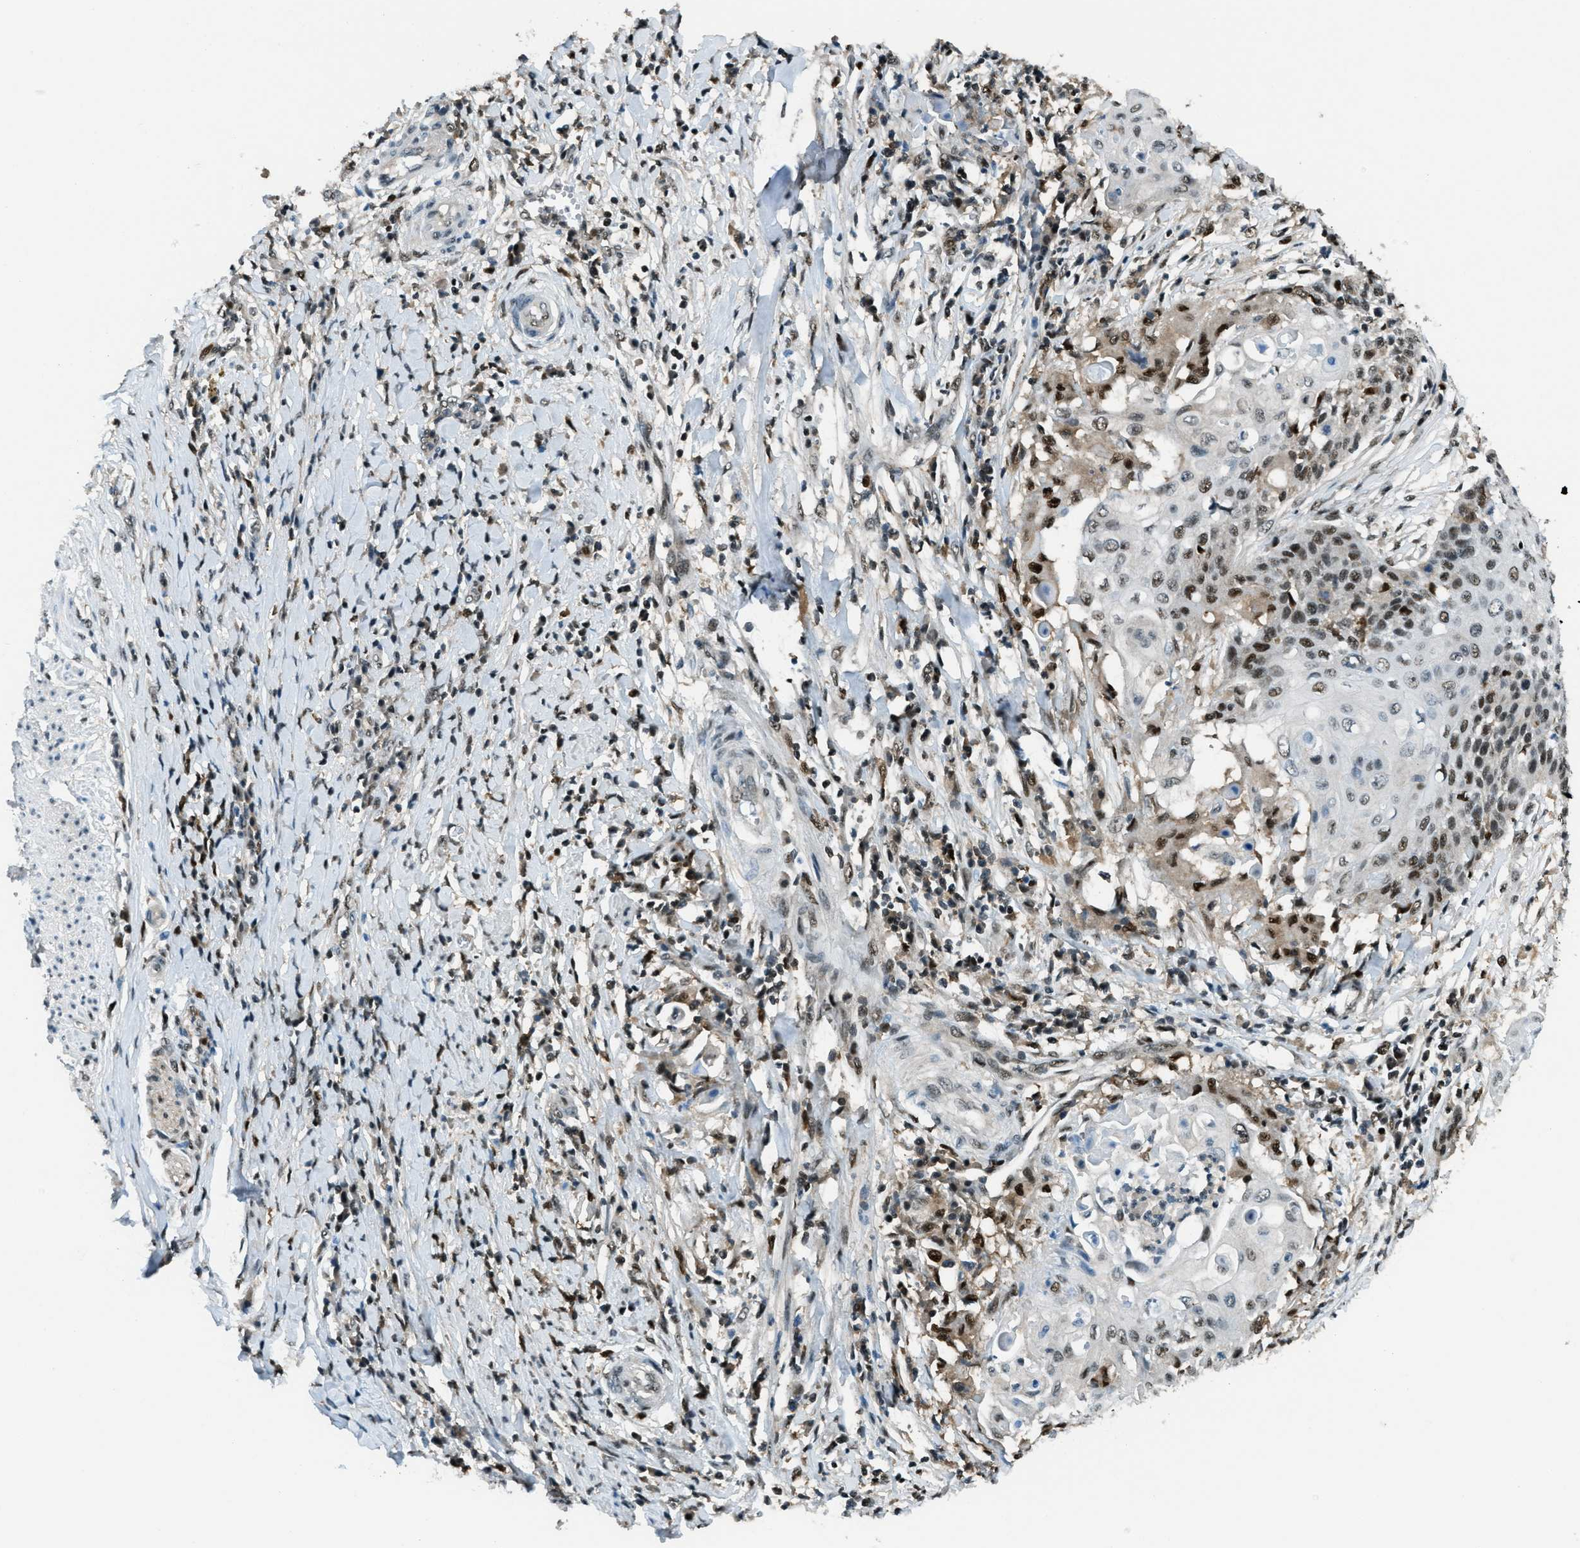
{"staining": {"intensity": "moderate", "quantity": "25%-75%", "location": "nuclear"}, "tissue": "cervical cancer", "cell_type": "Tumor cells", "image_type": "cancer", "snomed": [{"axis": "morphology", "description": "Squamous cell carcinoma, NOS"}, {"axis": "topography", "description": "Cervix"}], "caption": "Protein staining of cervical squamous cell carcinoma tissue reveals moderate nuclear positivity in approximately 25%-75% of tumor cells. (DAB (3,3'-diaminobenzidine) IHC with brightfield microscopy, high magnification).", "gene": "OGFR", "patient": {"sex": "female", "age": 39}}